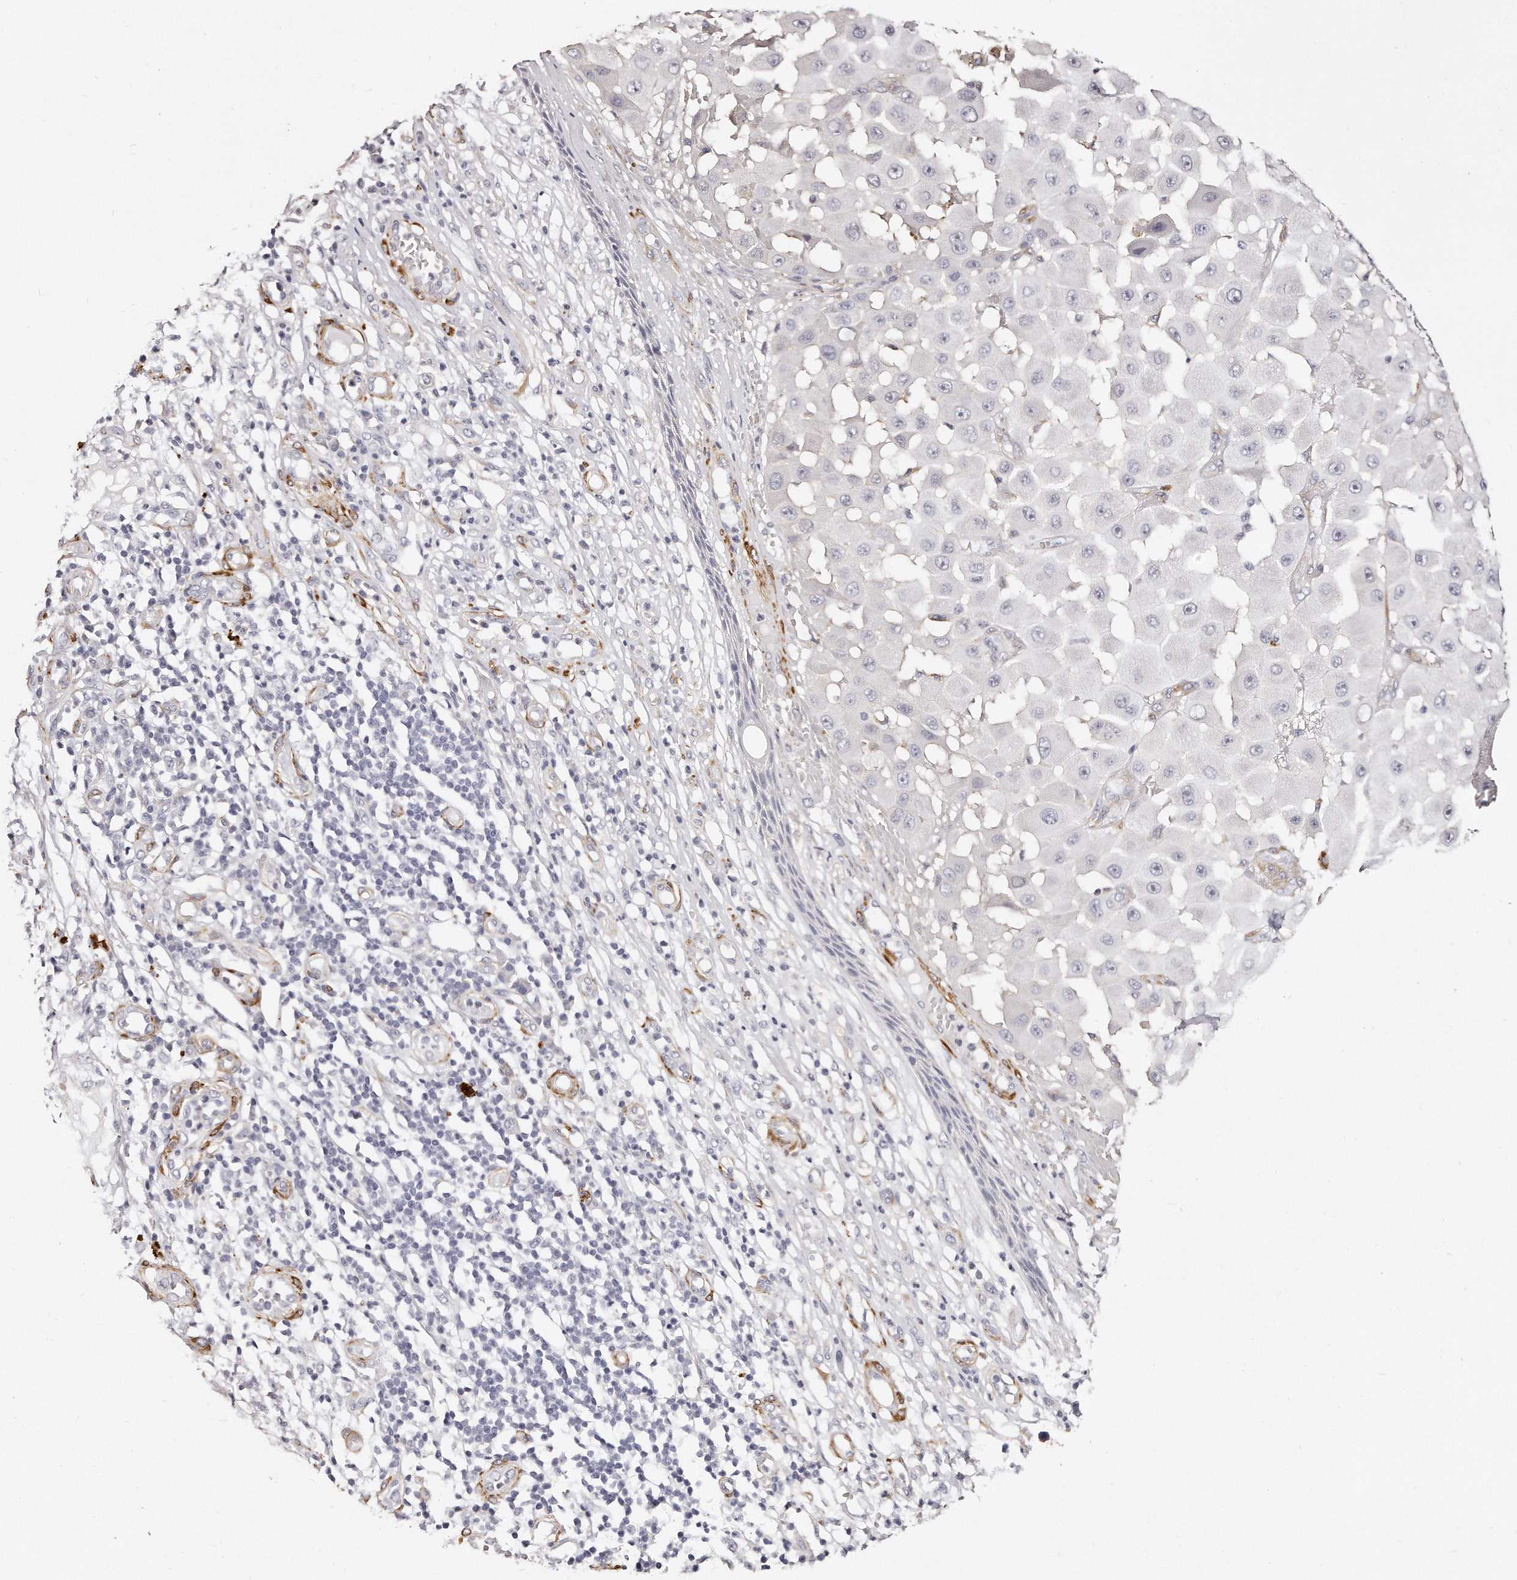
{"staining": {"intensity": "negative", "quantity": "none", "location": "none"}, "tissue": "melanoma", "cell_type": "Tumor cells", "image_type": "cancer", "snomed": [{"axis": "morphology", "description": "Malignant melanoma, NOS"}, {"axis": "topography", "description": "Skin"}], "caption": "Tumor cells are negative for protein expression in human malignant melanoma.", "gene": "LMOD1", "patient": {"sex": "female", "age": 81}}